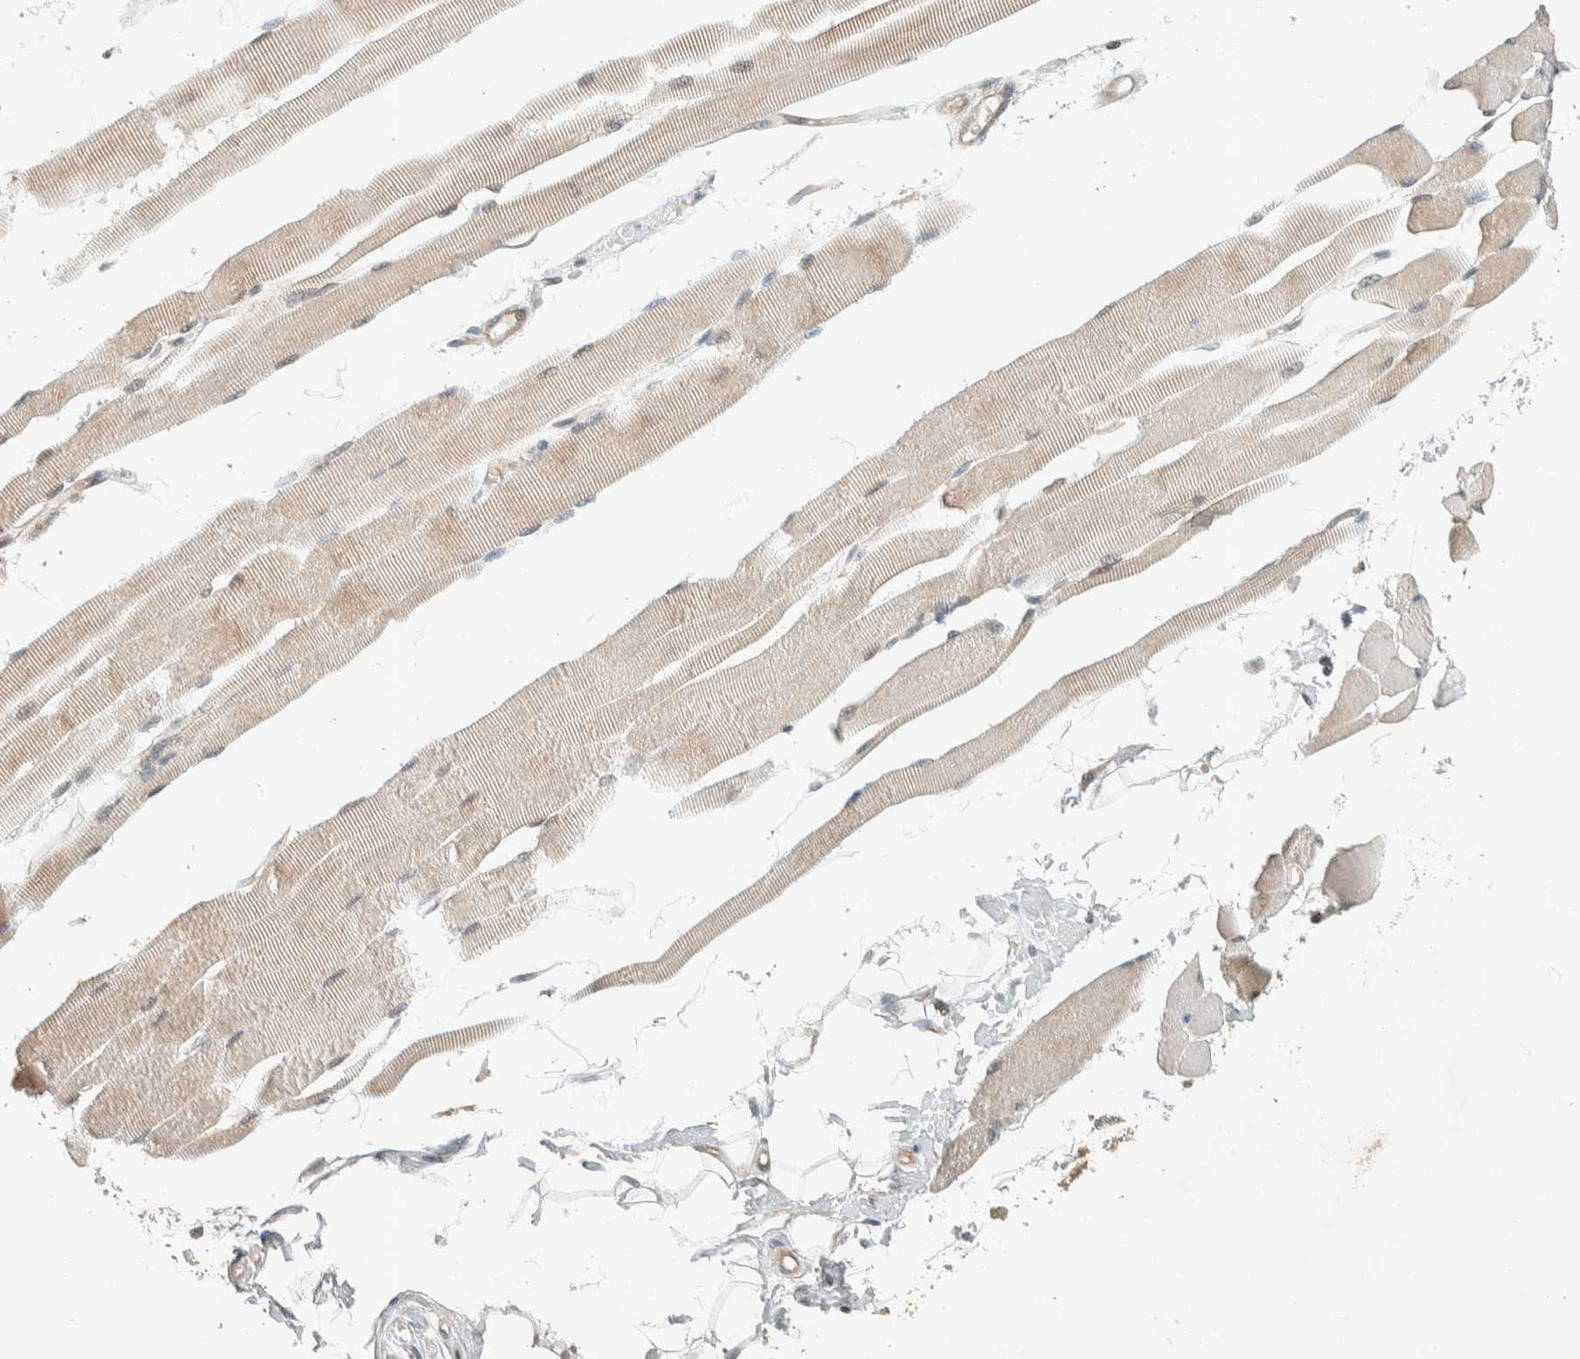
{"staining": {"intensity": "weak", "quantity": "25%-75%", "location": "cytoplasmic/membranous"}, "tissue": "skeletal muscle", "cell_type": "Myocytes", "image_type": "normal", "snomed": [{"axis": "morphology", "description": "Normal tissue, NOS"}, {"axis": "topography", "description": "Skeletal muscle"}, {"axis": "topography", "description": "Peripheral nerve tissue"}], "caption": "Protein expression by immunohistochemistry (IHC) displays weak cytoplasmic/membranous expression in about 25%-75% of myocytes in normal skeletal muscle.", "gene": "ADSS2", "patient": {"sex": "female", "age": 84}}